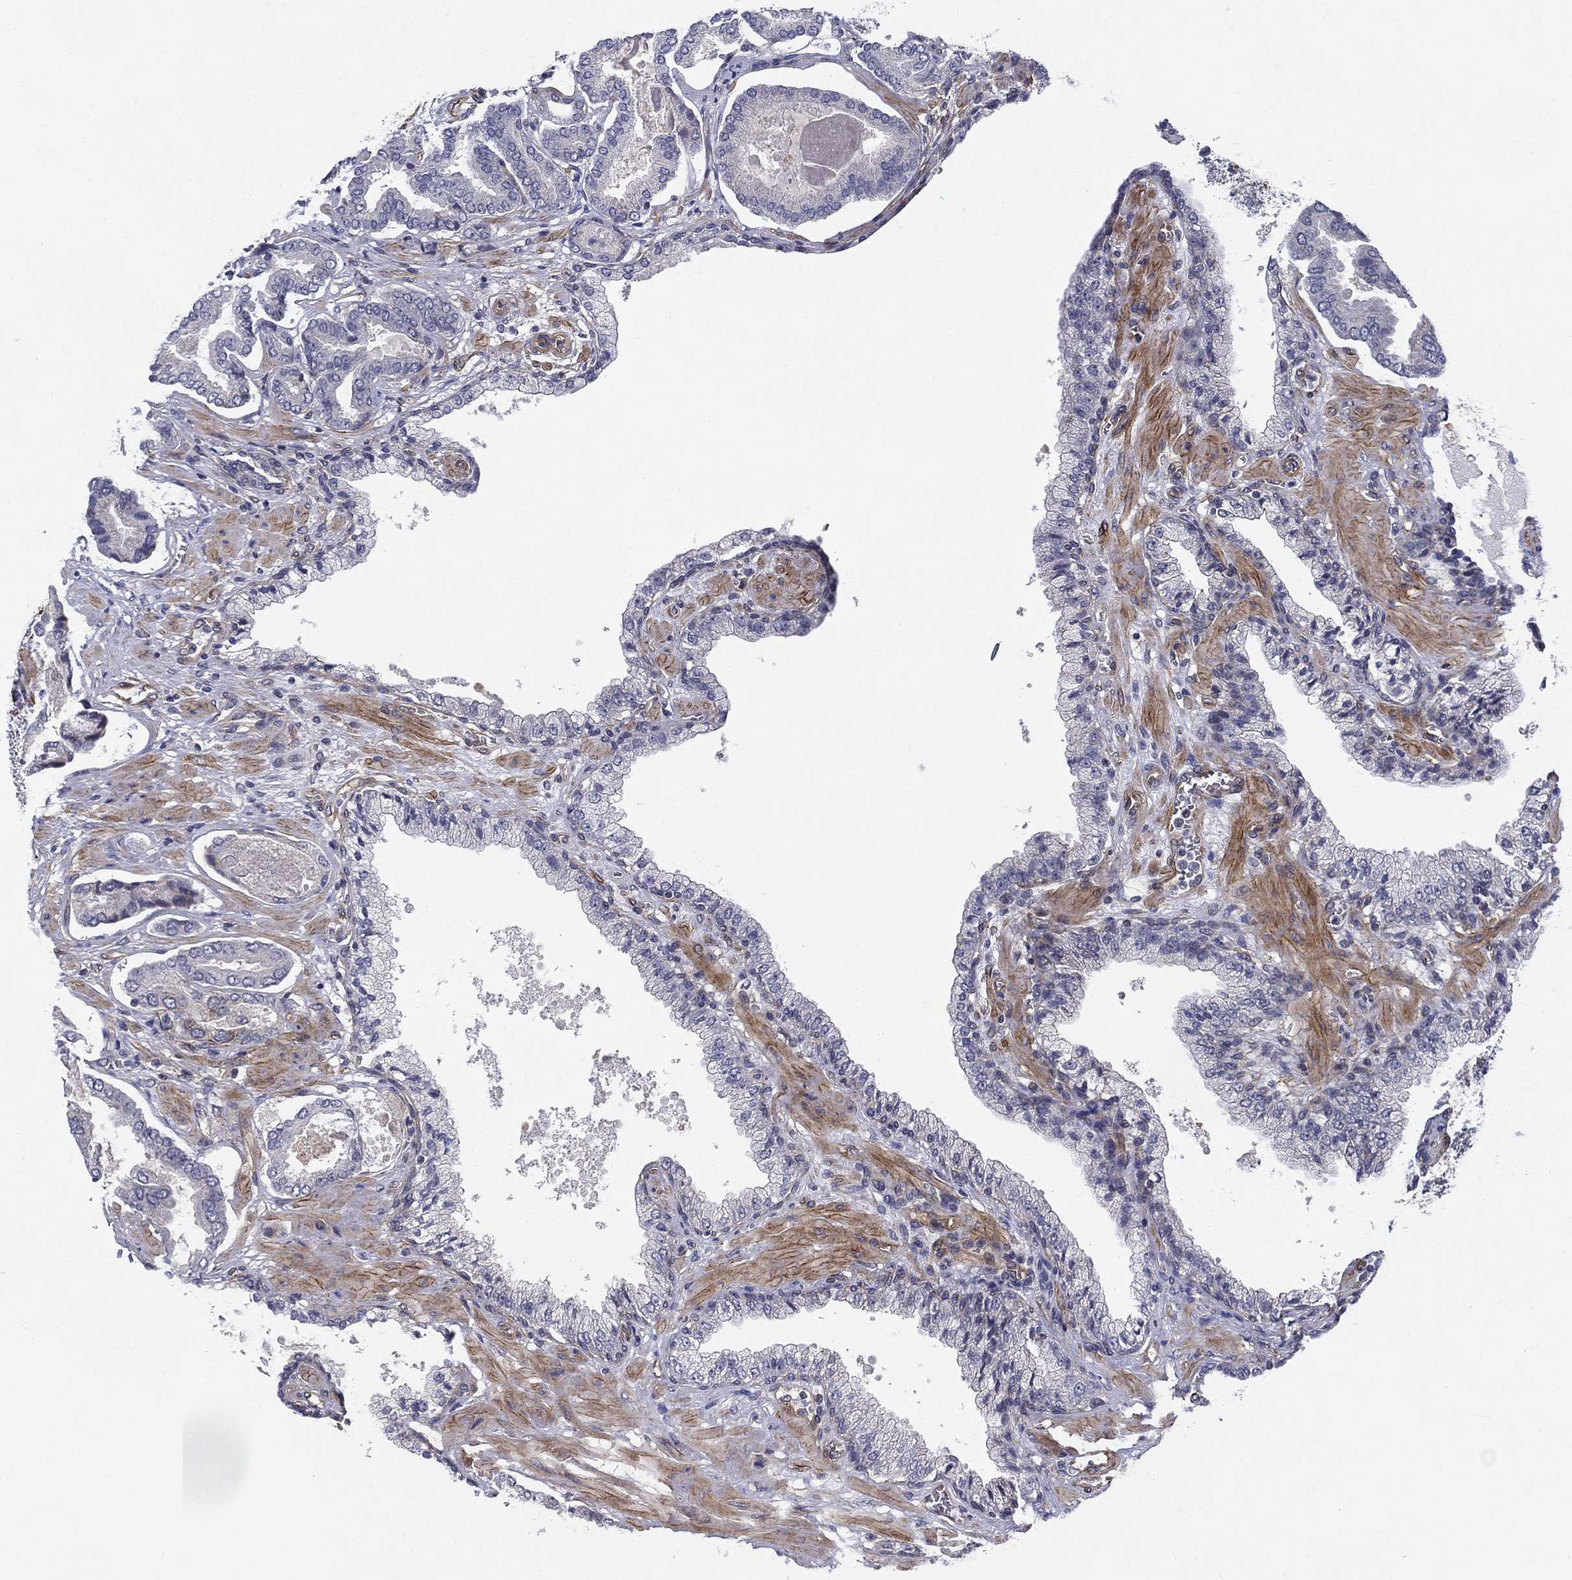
{"staining": {"intensity": "negative", "quantity": "none", "location": "none"}, "tissue": "prostate cancer", "cell_type": "Tumor cells", "image_type": "cancer", "snomed": [{"axis": "morphology", "description": "Adenocarcinoma, NOS"}, {"axis": "topography", "description": "Prostate"}], "caption": "A high-resolution photomicrograph shows immunohistochemistry staining of adenocarcinoma (prostate), which demonstrates no significant positivity in tumor cells. Nuclei are stained in blue.", "gene": "SYNC", "patient": {"sex": "male", "age": 64}}